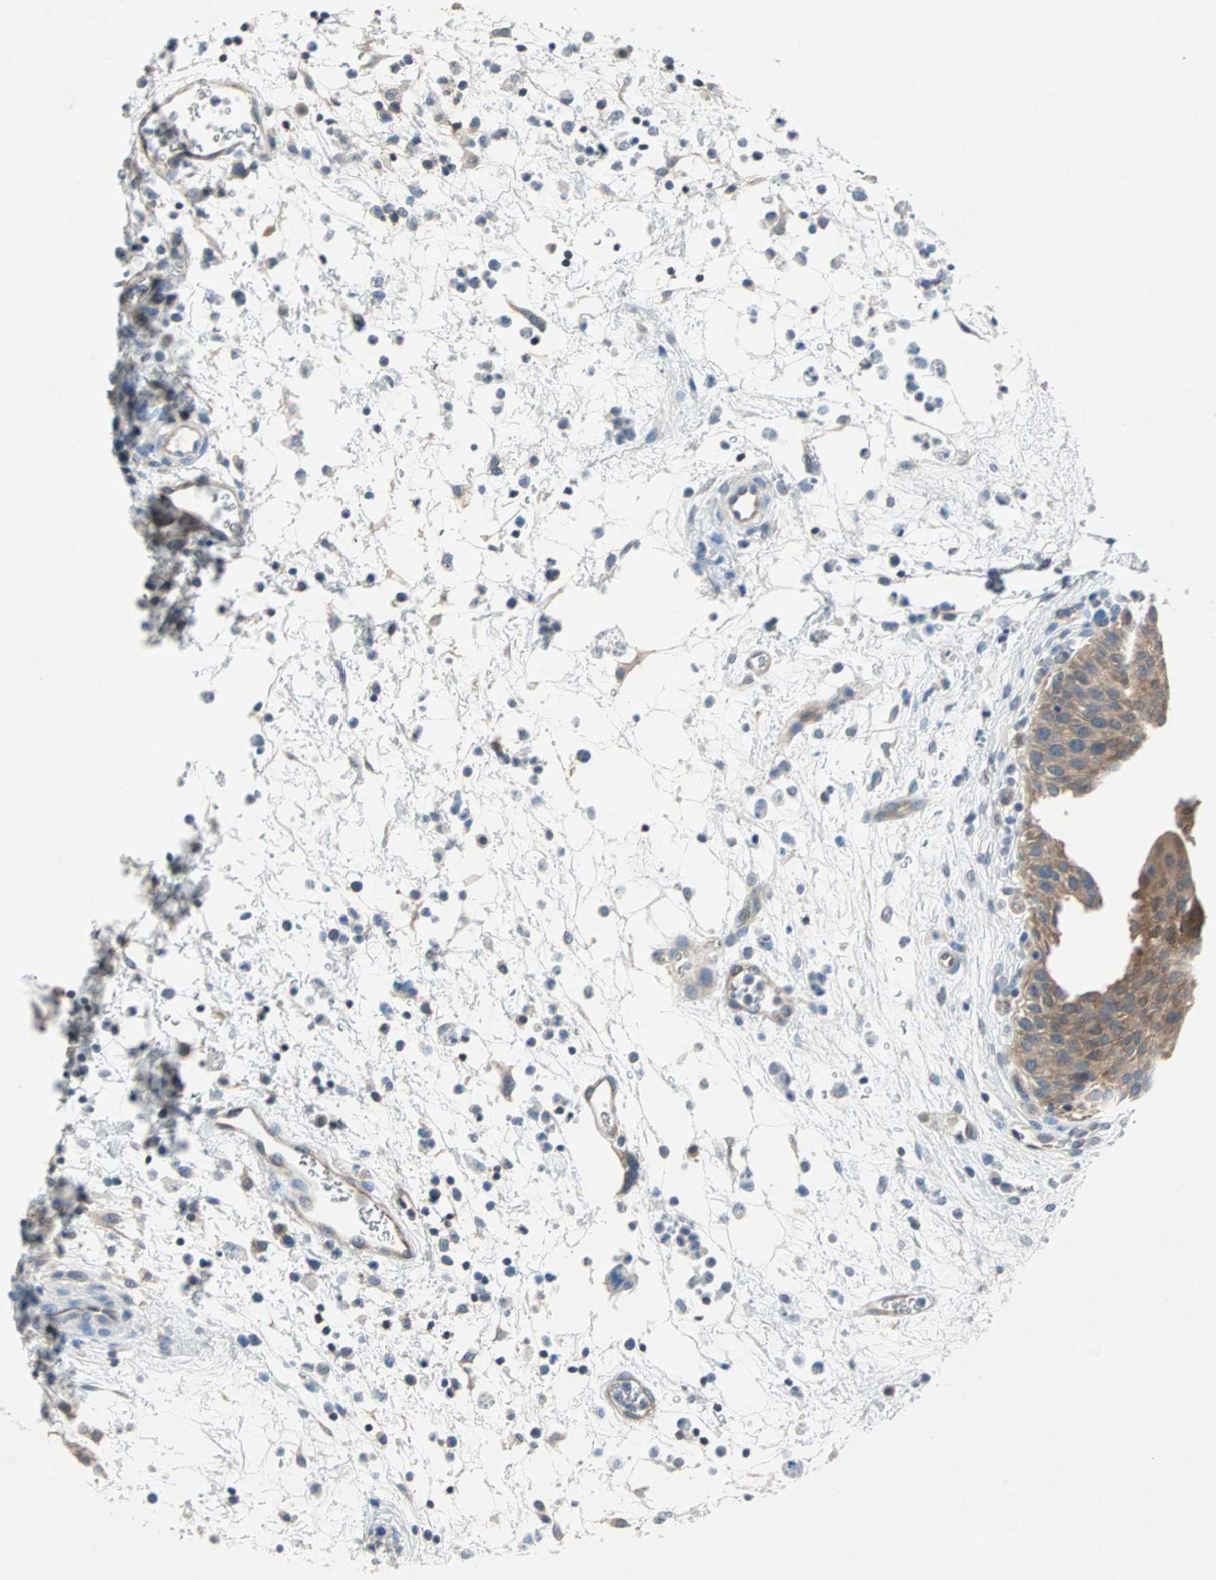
{"staining": {"intensity": "moderate", "quantity": ">75%", "location": "cytoplasmic/membranous"}, "tissue": "urinary bladder", "cell_type": "Urothelial cells", "image_type": "normal", "snomed": [{"axis": "morphology", "description": "Normal tissue, NOS"}, {"axis": "morphology", "description": "Dysplasia, NOS"}, {"axis": "topography", "description": "Urinary bladder"}], "caption": "Immunohistochemical staining of benign human urinary bladder displays medium levels of moderate cytoplasmic/membranous expression in about >75% of urothelial cells. Using DAB (brown) and hematoxylin (blue) stains, captured at high magnification using brightfield microscopy.", "gene": "MPI", "patient": {"sex": "male", "age": 35}}